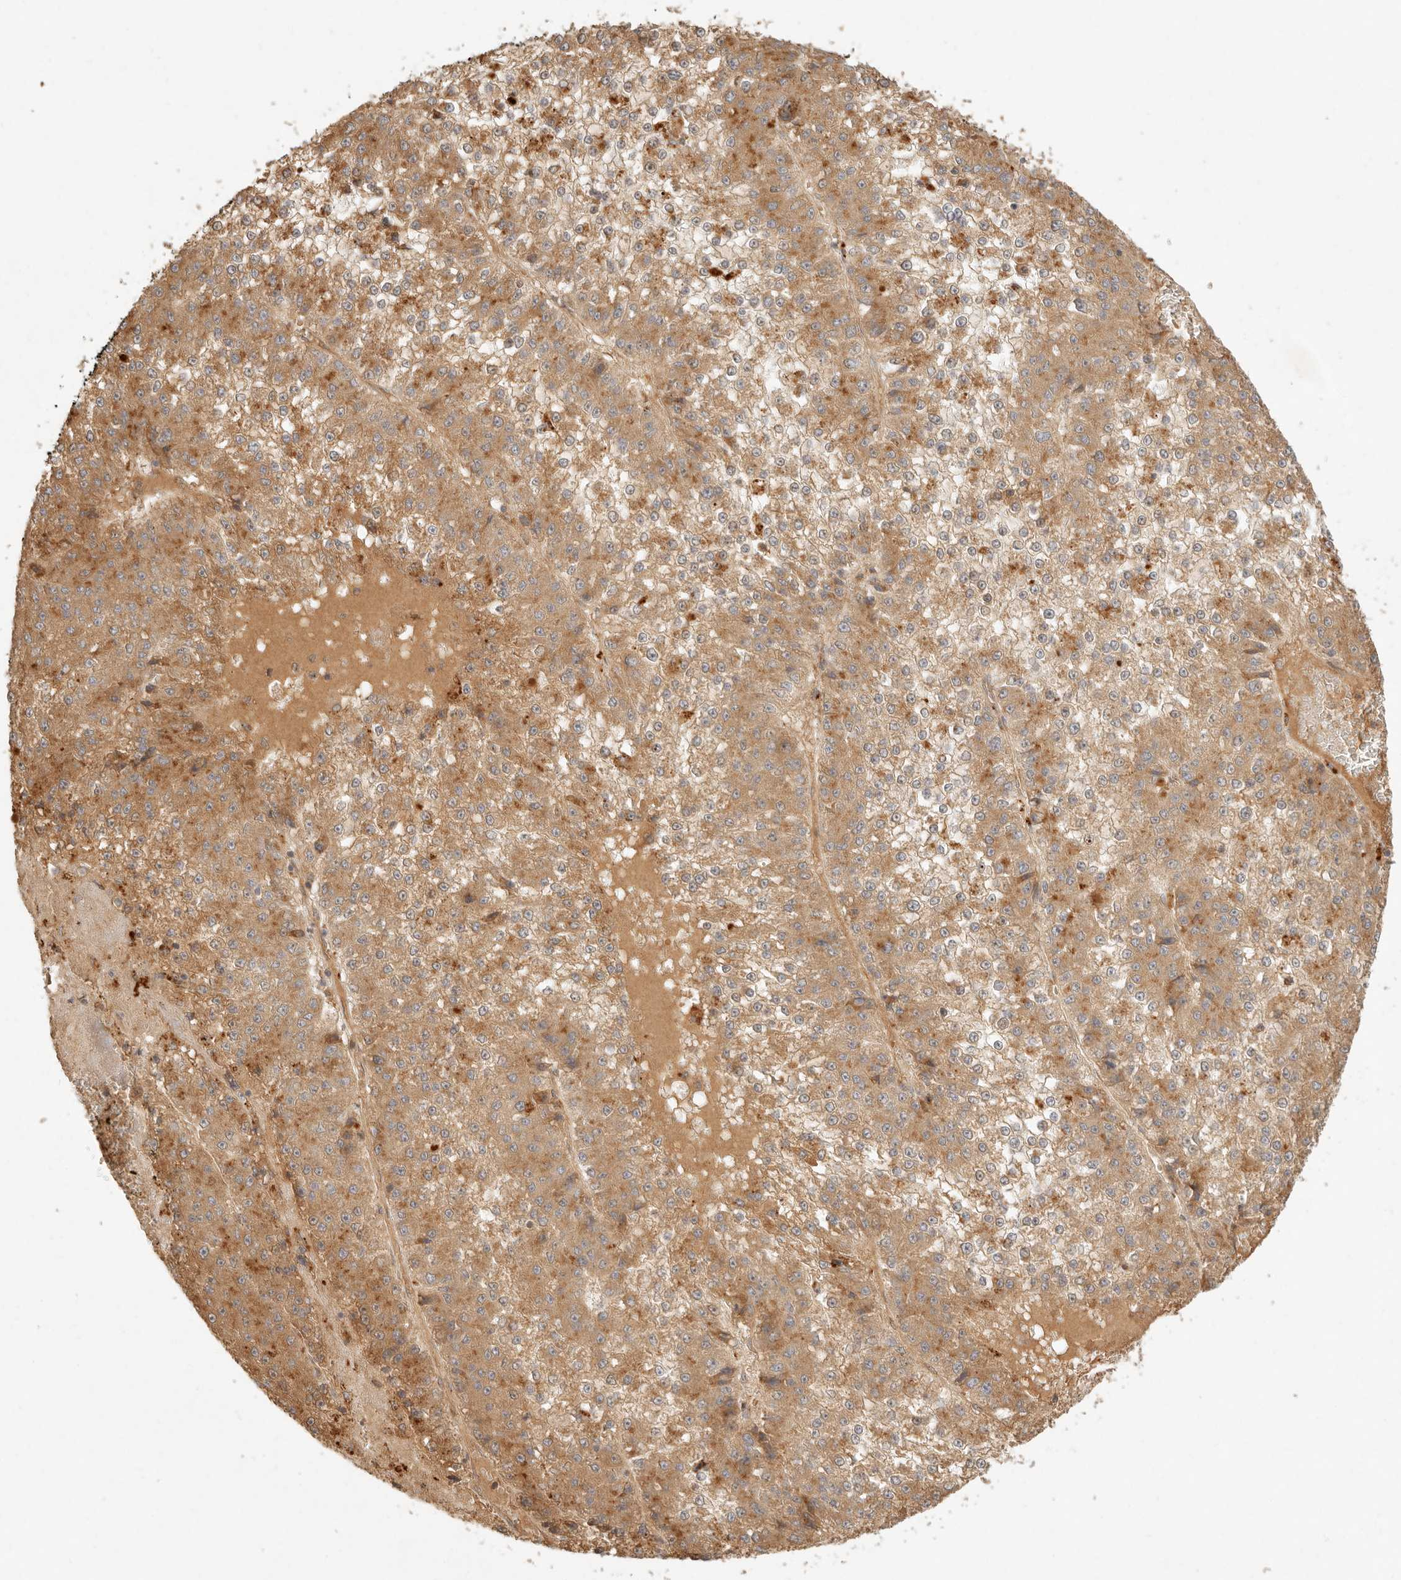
{"staining": {"intensity": "moderate", "quantity": ">75%", "location": "cytoplasmic/membranous"}, "tissue": "liver cancer", "cell_type": "Tumor cells", "image_type": "cancer", "snomed": [{"axis": "morphology", "description": "Carcinoma, Hepatocellular, NOS"}, {"axis": "topography", "description": "Liver"}], "caption": "Immunohistochemical staining of liver cancer (hepatocellular carcinoma) exhibits medium levels of moderate cytoplasmic/membranous positivity in approximately >75% of tumor cells.", "gene": "ANKRD61", "patient": {"sex": "female", "age": 73}}